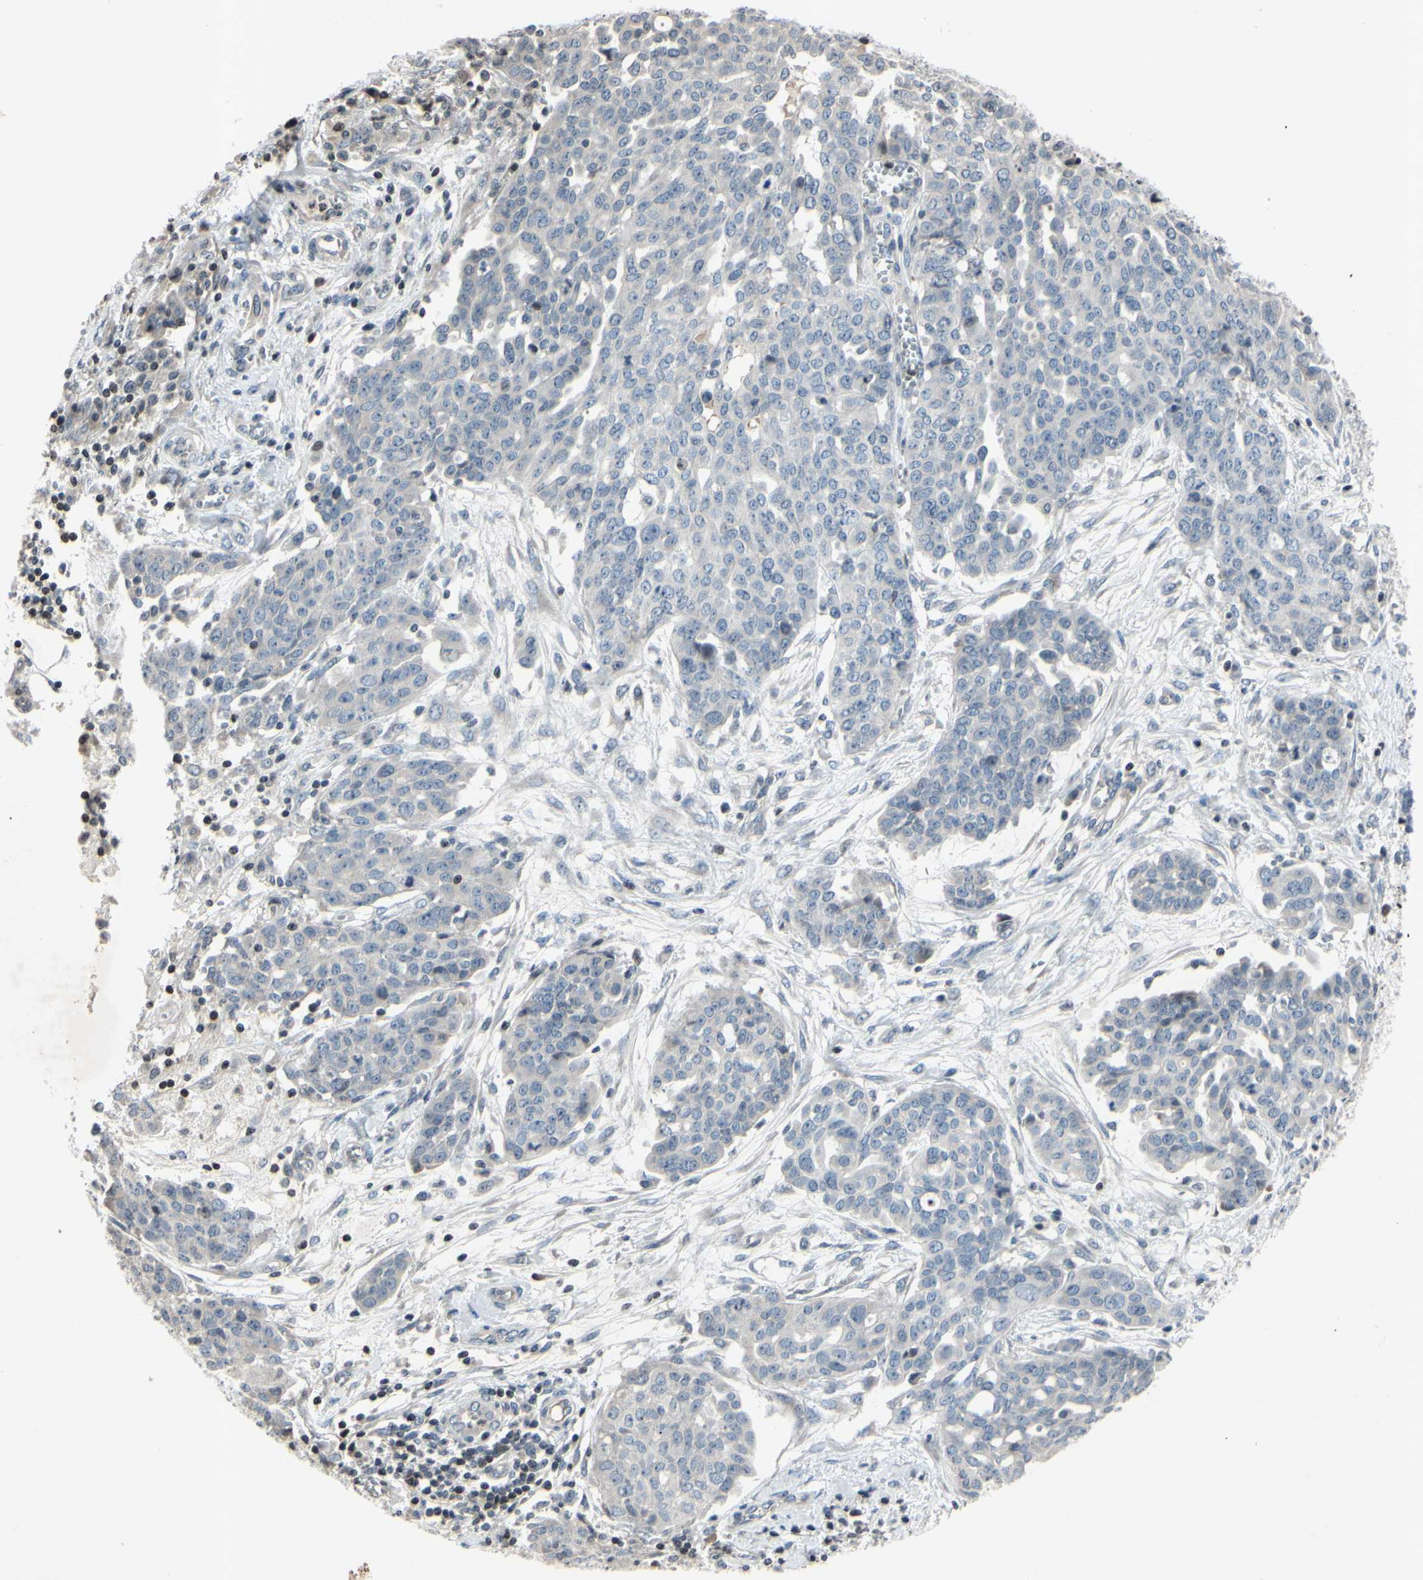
{"staining": {"intensity": "negative", "quantity": "none", "location": "none"}, "tissue": "ovarian cancer", "cell_type": "Tumor cells", "image_type": "cancer", "snomed": [{"axis": "morphology", "description": "Cystadenocarcinoma, serous, NOS"}, {"axis": "topography", "description": "Soft tissue"}, {"axis": "topography", "description": "Ovary"}], "caption": "Image shows no significant protein staining in tumor cells of ovarian cancer (serous cystadenocarcinoma).", "gene": "ARG1", "patient": {"sex": "female", "age": 57}}